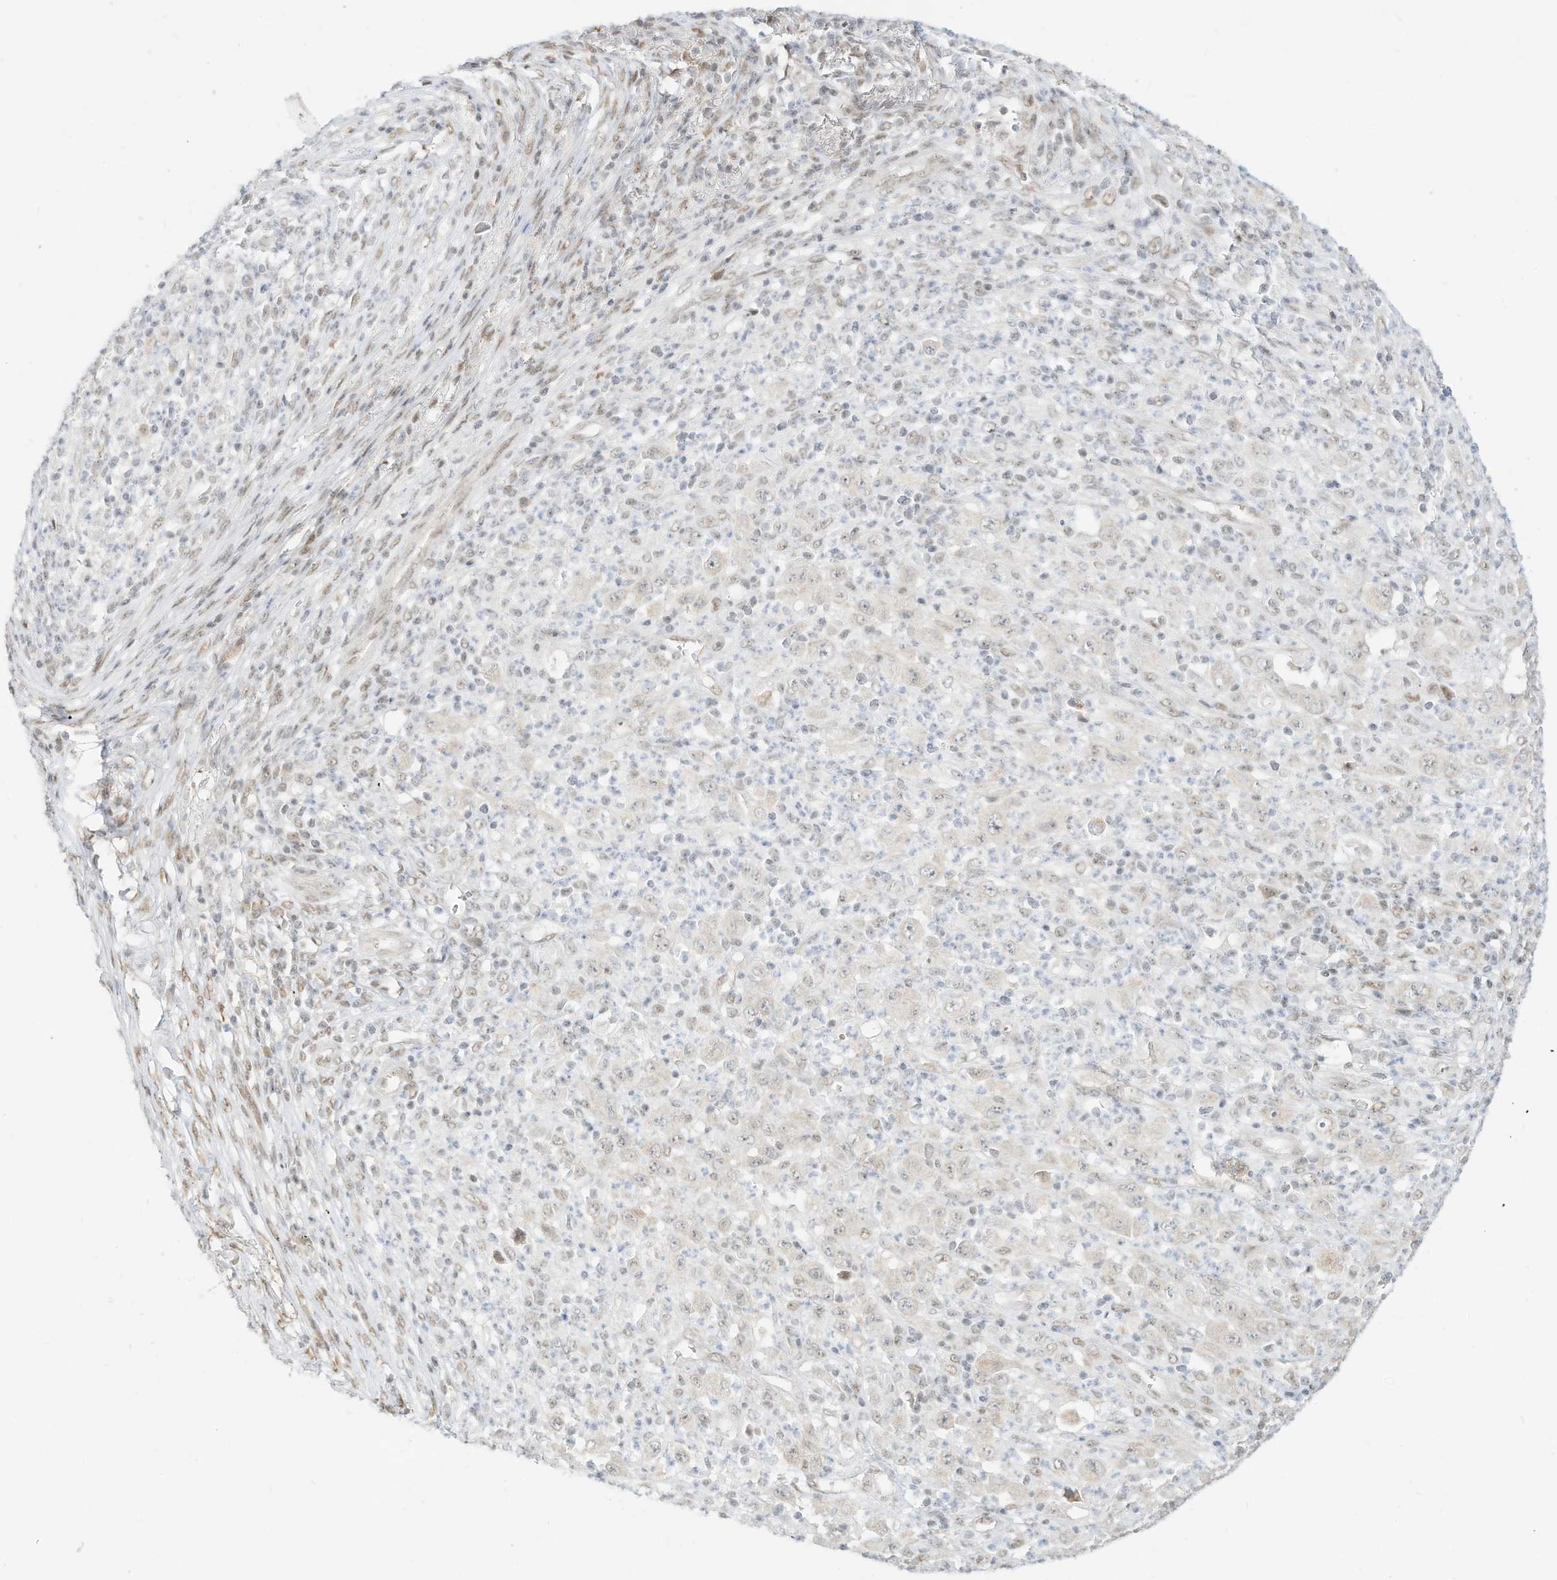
{"staining": {"intensity": "negative", "quantity": "none", "location": "none"}, "tissue": "melanoma", "cell_type": "Tumor cells", "image_type": "cancer", "snomed": [{"axis": "morphology", "description": "Malignant melanoma, Metastatic site"}, {"axis": "topography", "description": "Skin"}], "caption": "This is a histopathology image of immunohistochemistry staining of melanoma, which shows no positivity in tumor cells.", "gene": "NHSL1", "patient": {"sex": "female", "age": 56}}